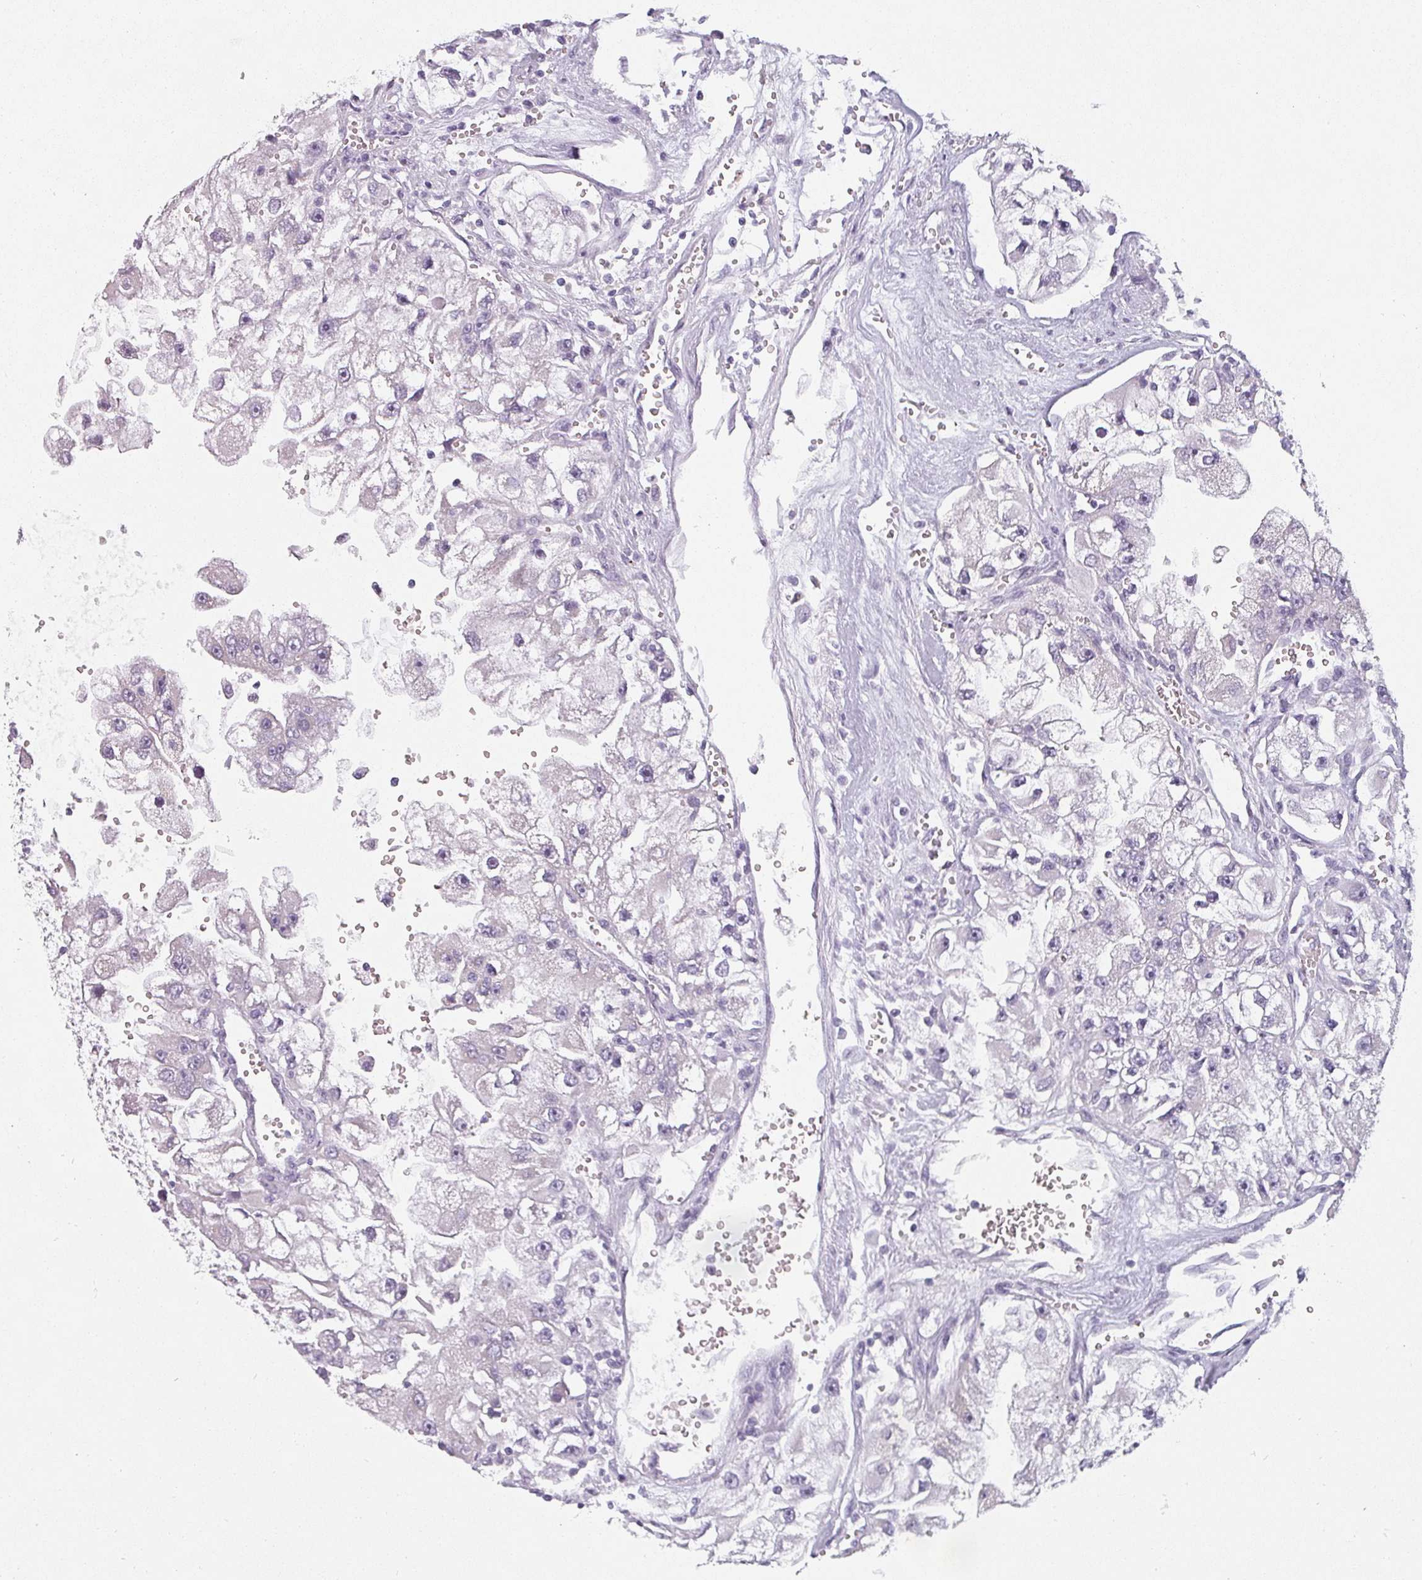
{"staining": {"intensity": "negative", "quantity": "none", "location": "none"}, "tissue": "renal cancer", "cell_type": "Tumor cells", "image_type": "cancer", "snomed": [{"axis": "morphology", "description": "Adenocarcinoma, NOS"}, {"axis": "topography", "description": "Kidney"}], "caption": "This is an immunohistochemistry (IHC) histopathology image of adenocarcinoma (renal). There is no expression in tumor cells.", "gene": "SFTPA1", "patient": {"sex": "male", "age": 63}}